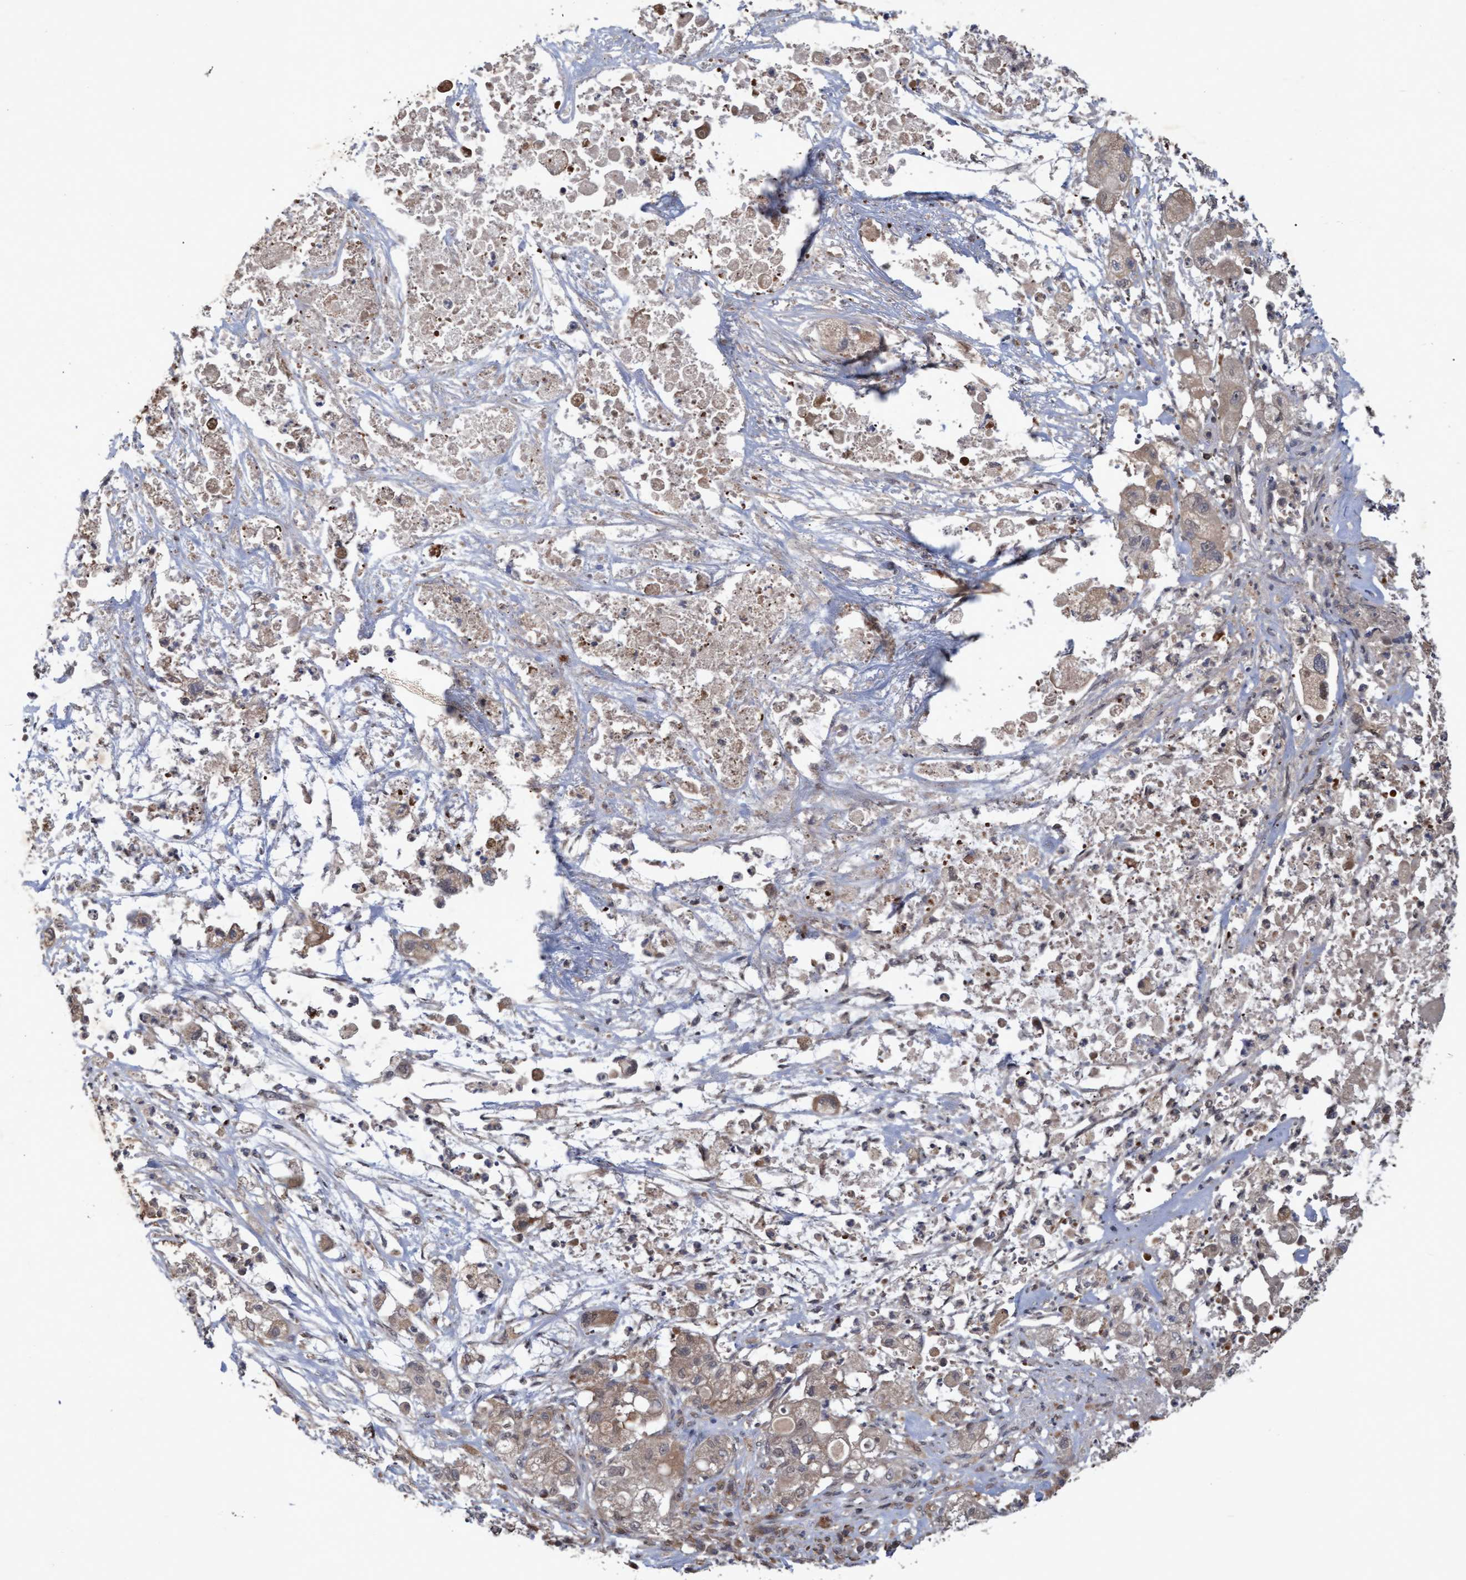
{"staining": {"intensity": "weak", "quantity": ">75%", "location": "cytoplasmic/membranous"}, "tissue": "pancreatic cancer", "cell_type": "Tumor cells", "image_type": "cancer", "snomed": [{"axis": "morphology", "description": "Adenocarcinoma, NOS"}, {"axis": "topography", "description": "Pancreas"}], "caption": "Weak cytoplasmic/membranous staining for a protein is seen in approximately >75% of tumor cells of pancreatic cancer using immunohistochemistry (IHC).", "gene": "PSMB6", "patient": {"sex": "female", "age": 78}}